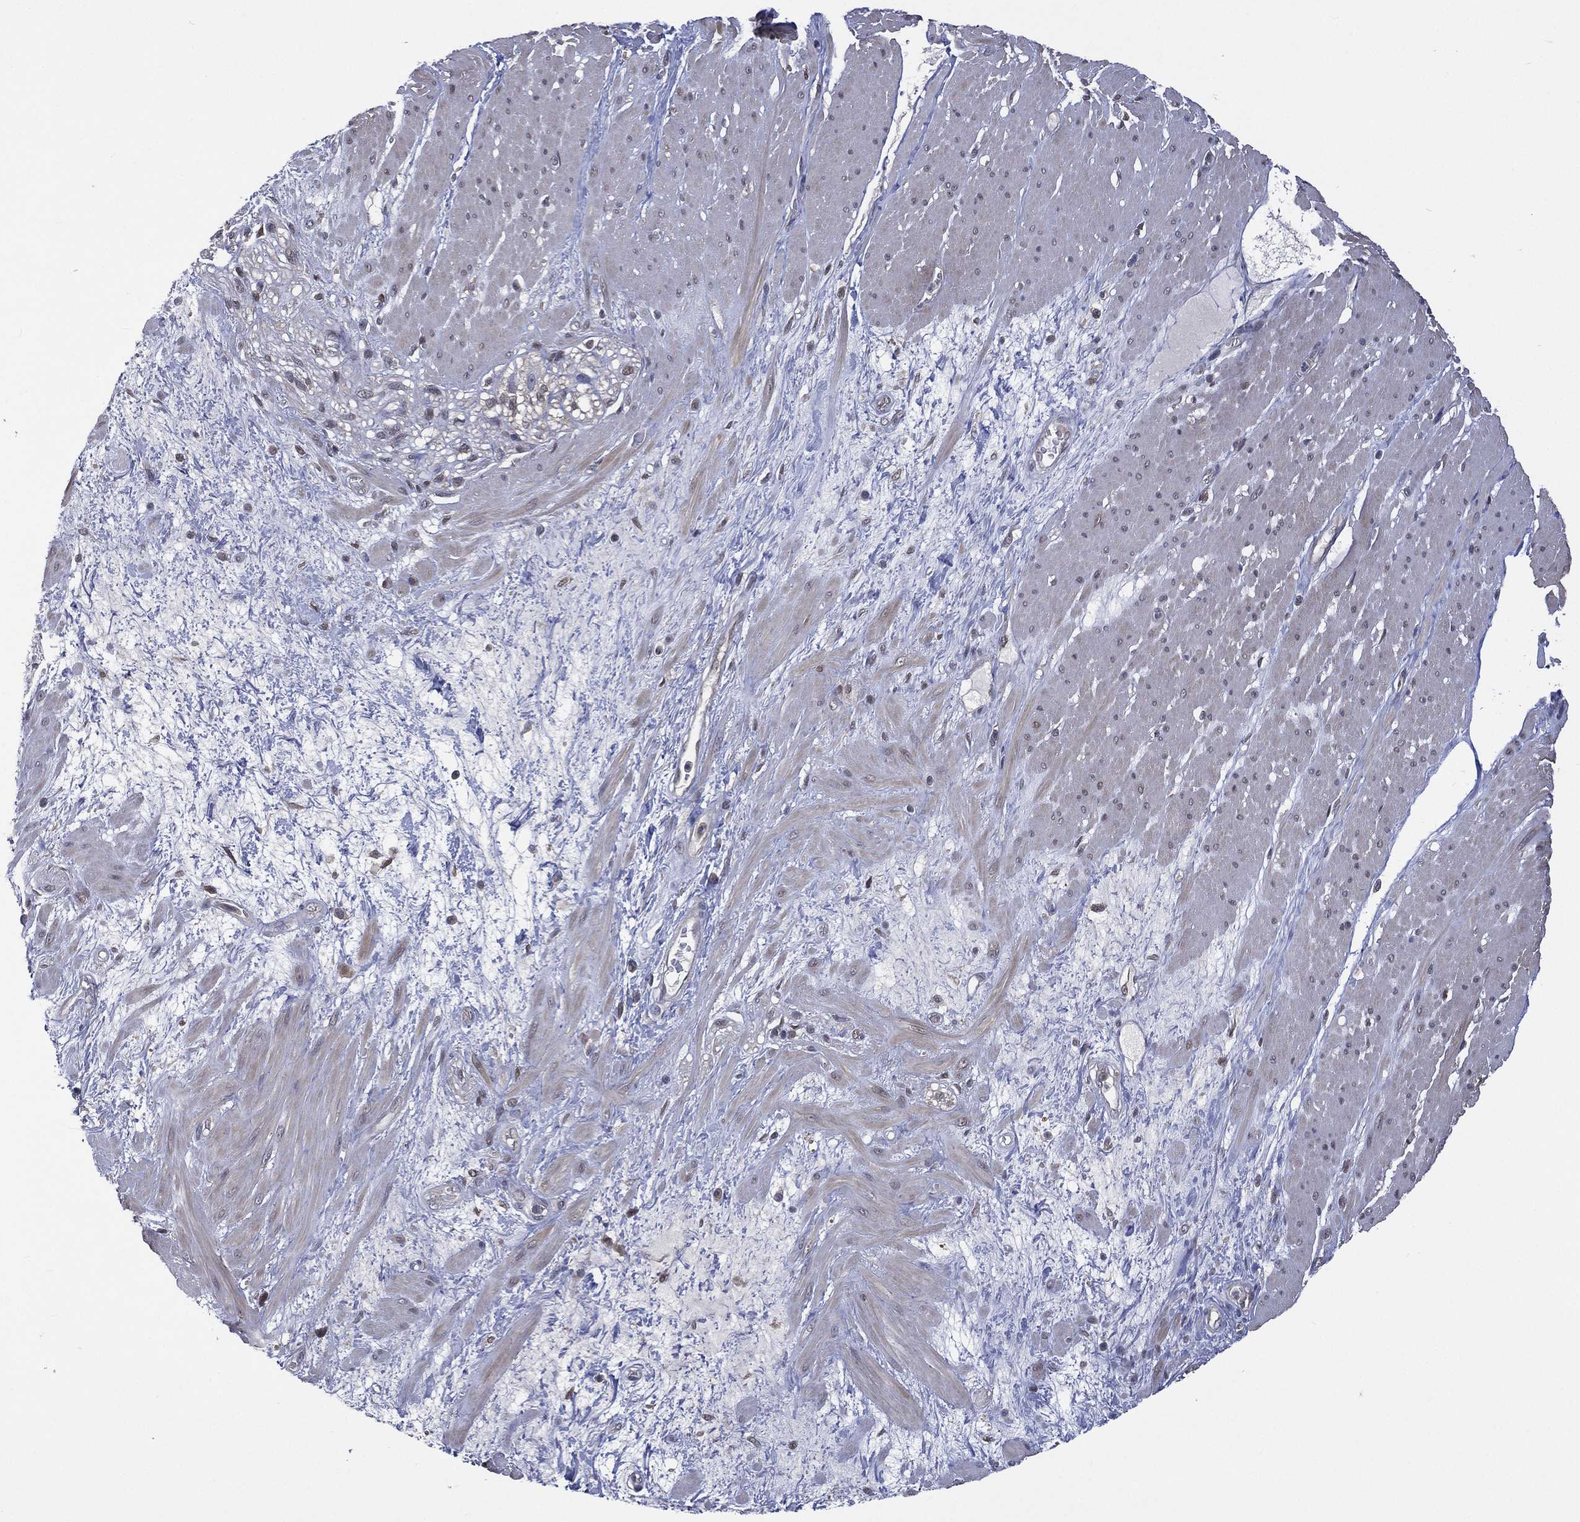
{"staining": {"intensity": "negative", "quantity": "none", "location": "none"}, "tissue": "smooth muscle", "cell_type": "Smooth muscle cells", "image_type": "normal", "snomed": [{"axis": "morphology", "description": "Normal tissue, NOS"}, {"axis": "topography", "description": "Soft tissue"}, {"axis": "topography", "description": "Smooth muscle"}], "caption": "Smooth muscle stained for a protein using IHC displays no staining smooth muscle cells.", "gene": "MTAP", "patient": {"sex": "male", "age": 72}}